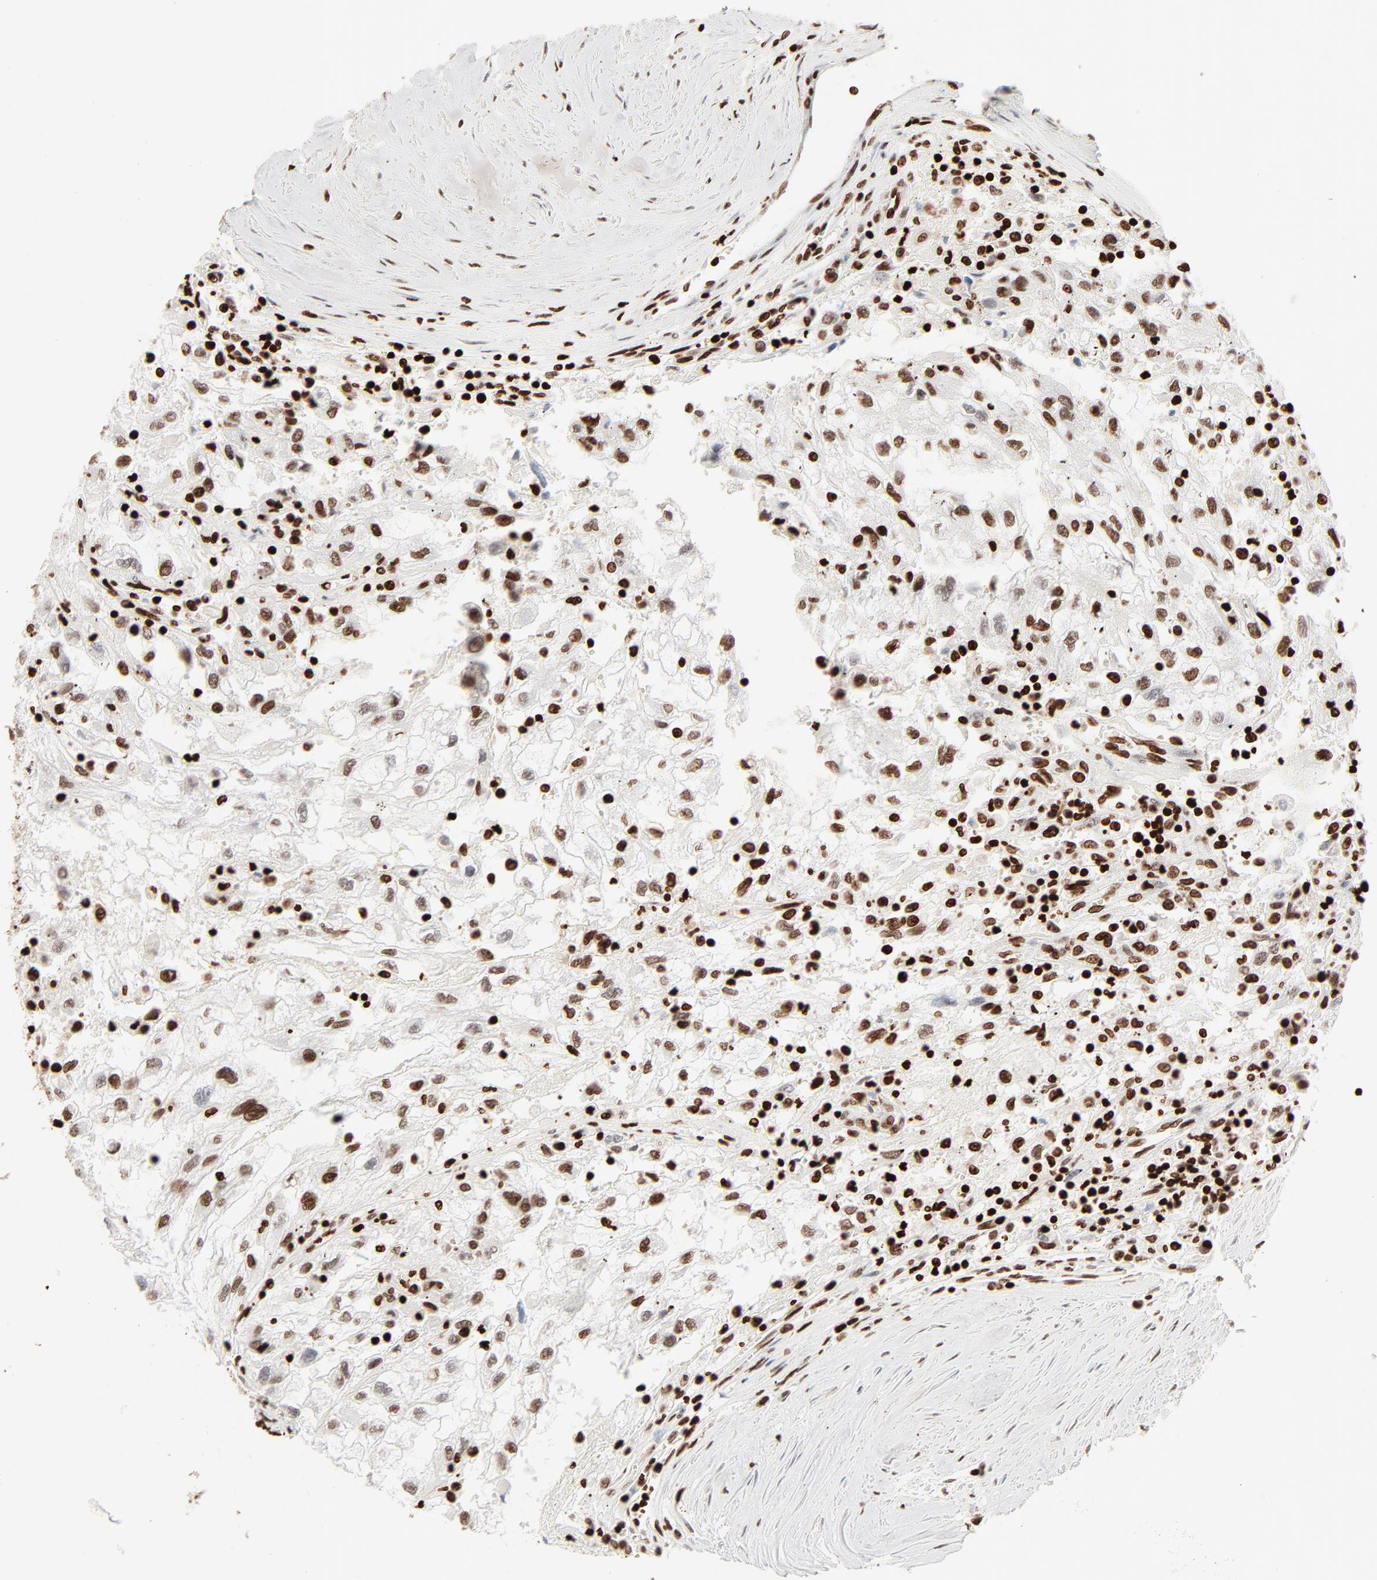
{"staining": {"intensity": "moderate", "quantity": ">75%", "location": "nuclear"}, "tissue": "renal cancer", "cell_type": "Tumor cells", "image_type": "cancer", "snomed": [{"axis": "morphology", "description": "Normal tissue, NOS"}, {"axis": "morphology", "description": "Adenocarcinoma, NOS"}, {"axis": "topography", "description": "Kidney"}], "caption": "High-power microscopy captured an immunohistochemistry histopathology image of adenocarcinoma (renal), revealing moderate nuclear expression in approximately >75% of tumor cells. (Stains: DAB in brown, nuclei in blue, Microscopy: brightfield microscopy at high magnification).", "gene": "HMGB2", "patient": {"sex": "male", "age": 71}}